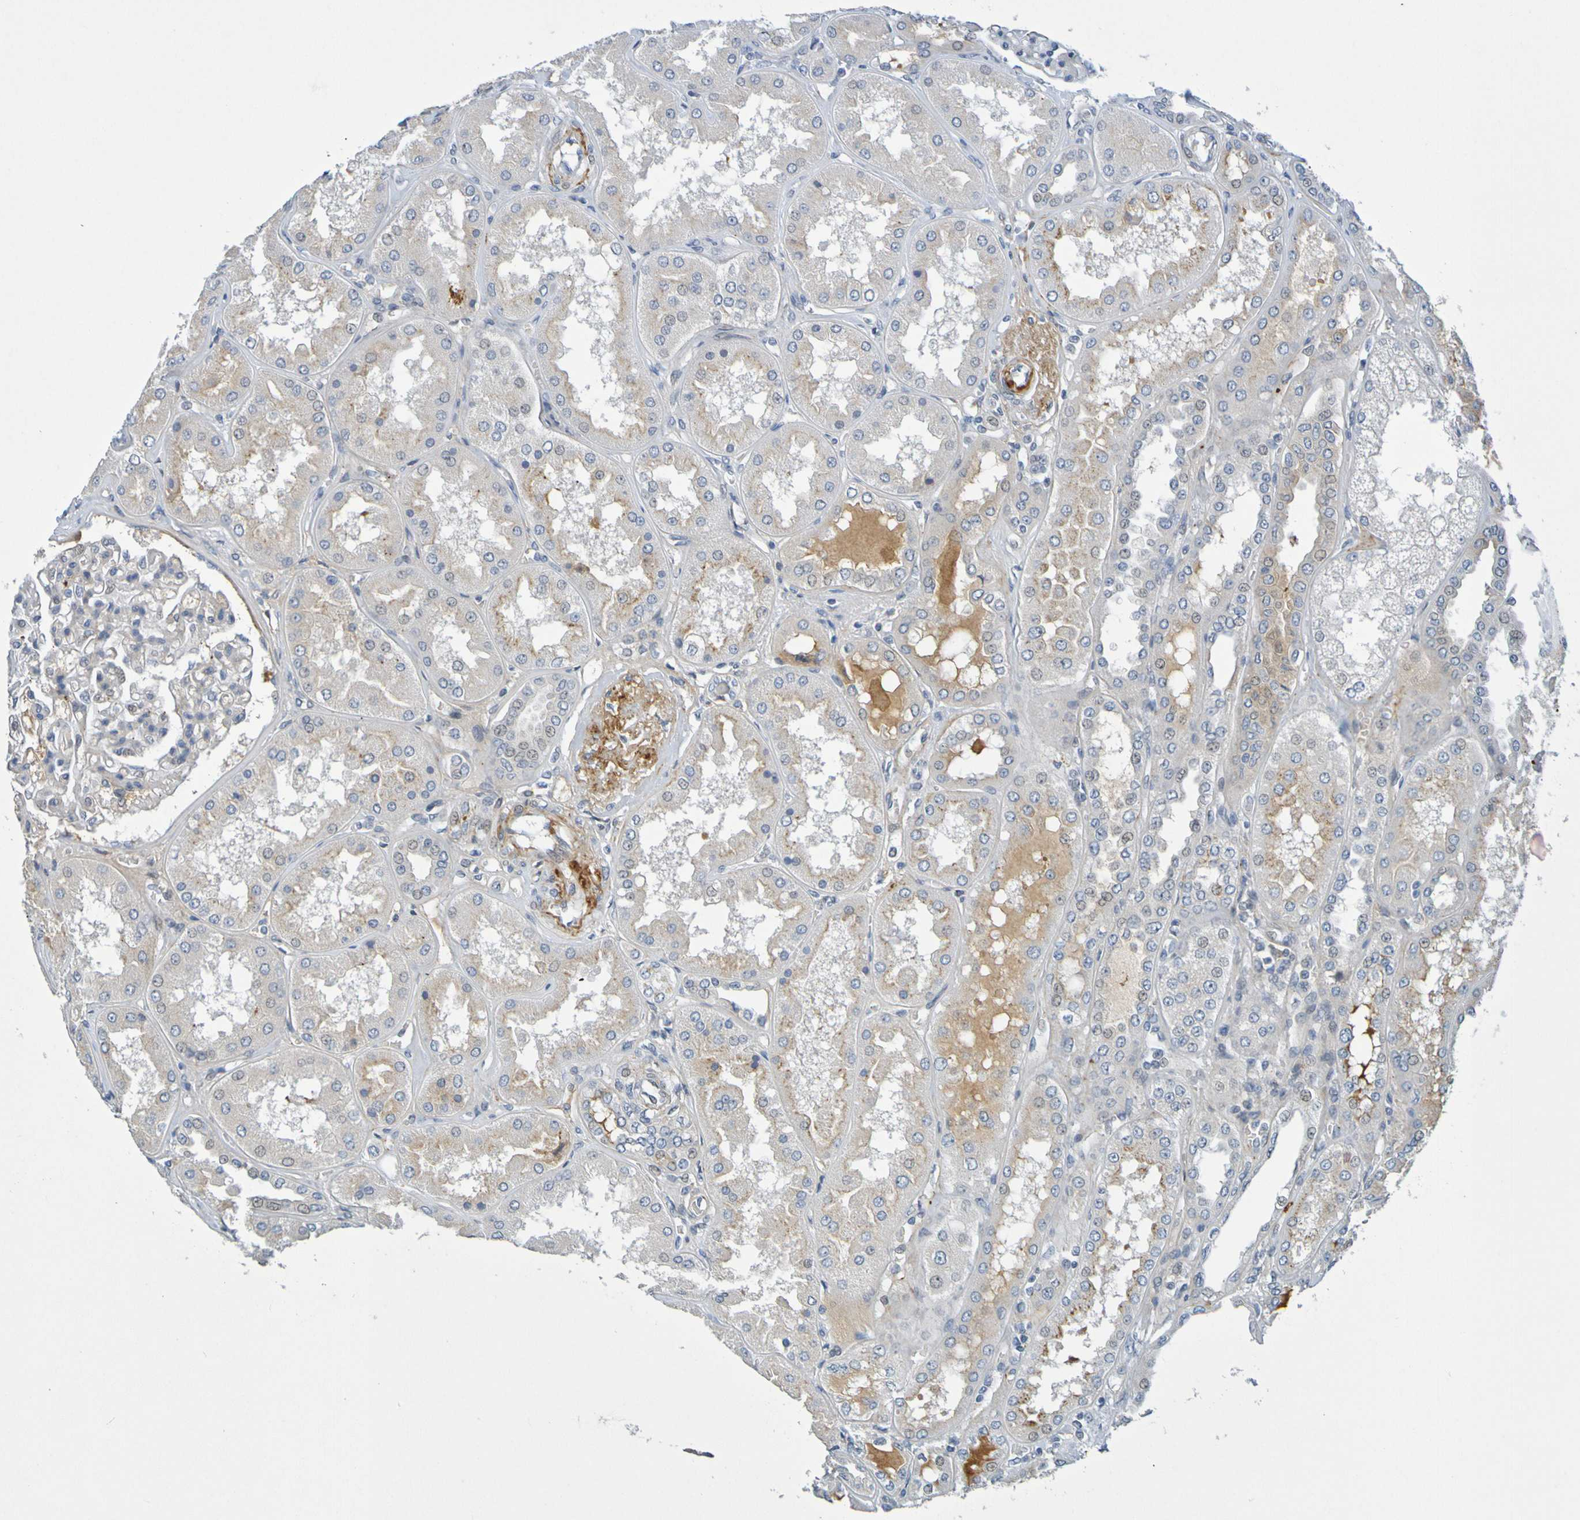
{"staining": {"intensity": "weak", "quantity": "25%-75%", "location": "cytoplasmic/membranous"}, "tissue": "kidney", "cell_type": "Cells in glomeruli", "image_type": "normal", "snomed": [{"axis": "morphology", "description": "Normal tissue, NOS"}, {"axis": "topography", "description": "Kidney"}], "caption": "Immunohistochemical staining of unremarkable kidney demonstrates low levels of weak cytoplasmic/membranous staining in about 25%-75% of cells in glomeruli.", "gene": "IL10", "patient": {"sex": "female", "age": 56}}